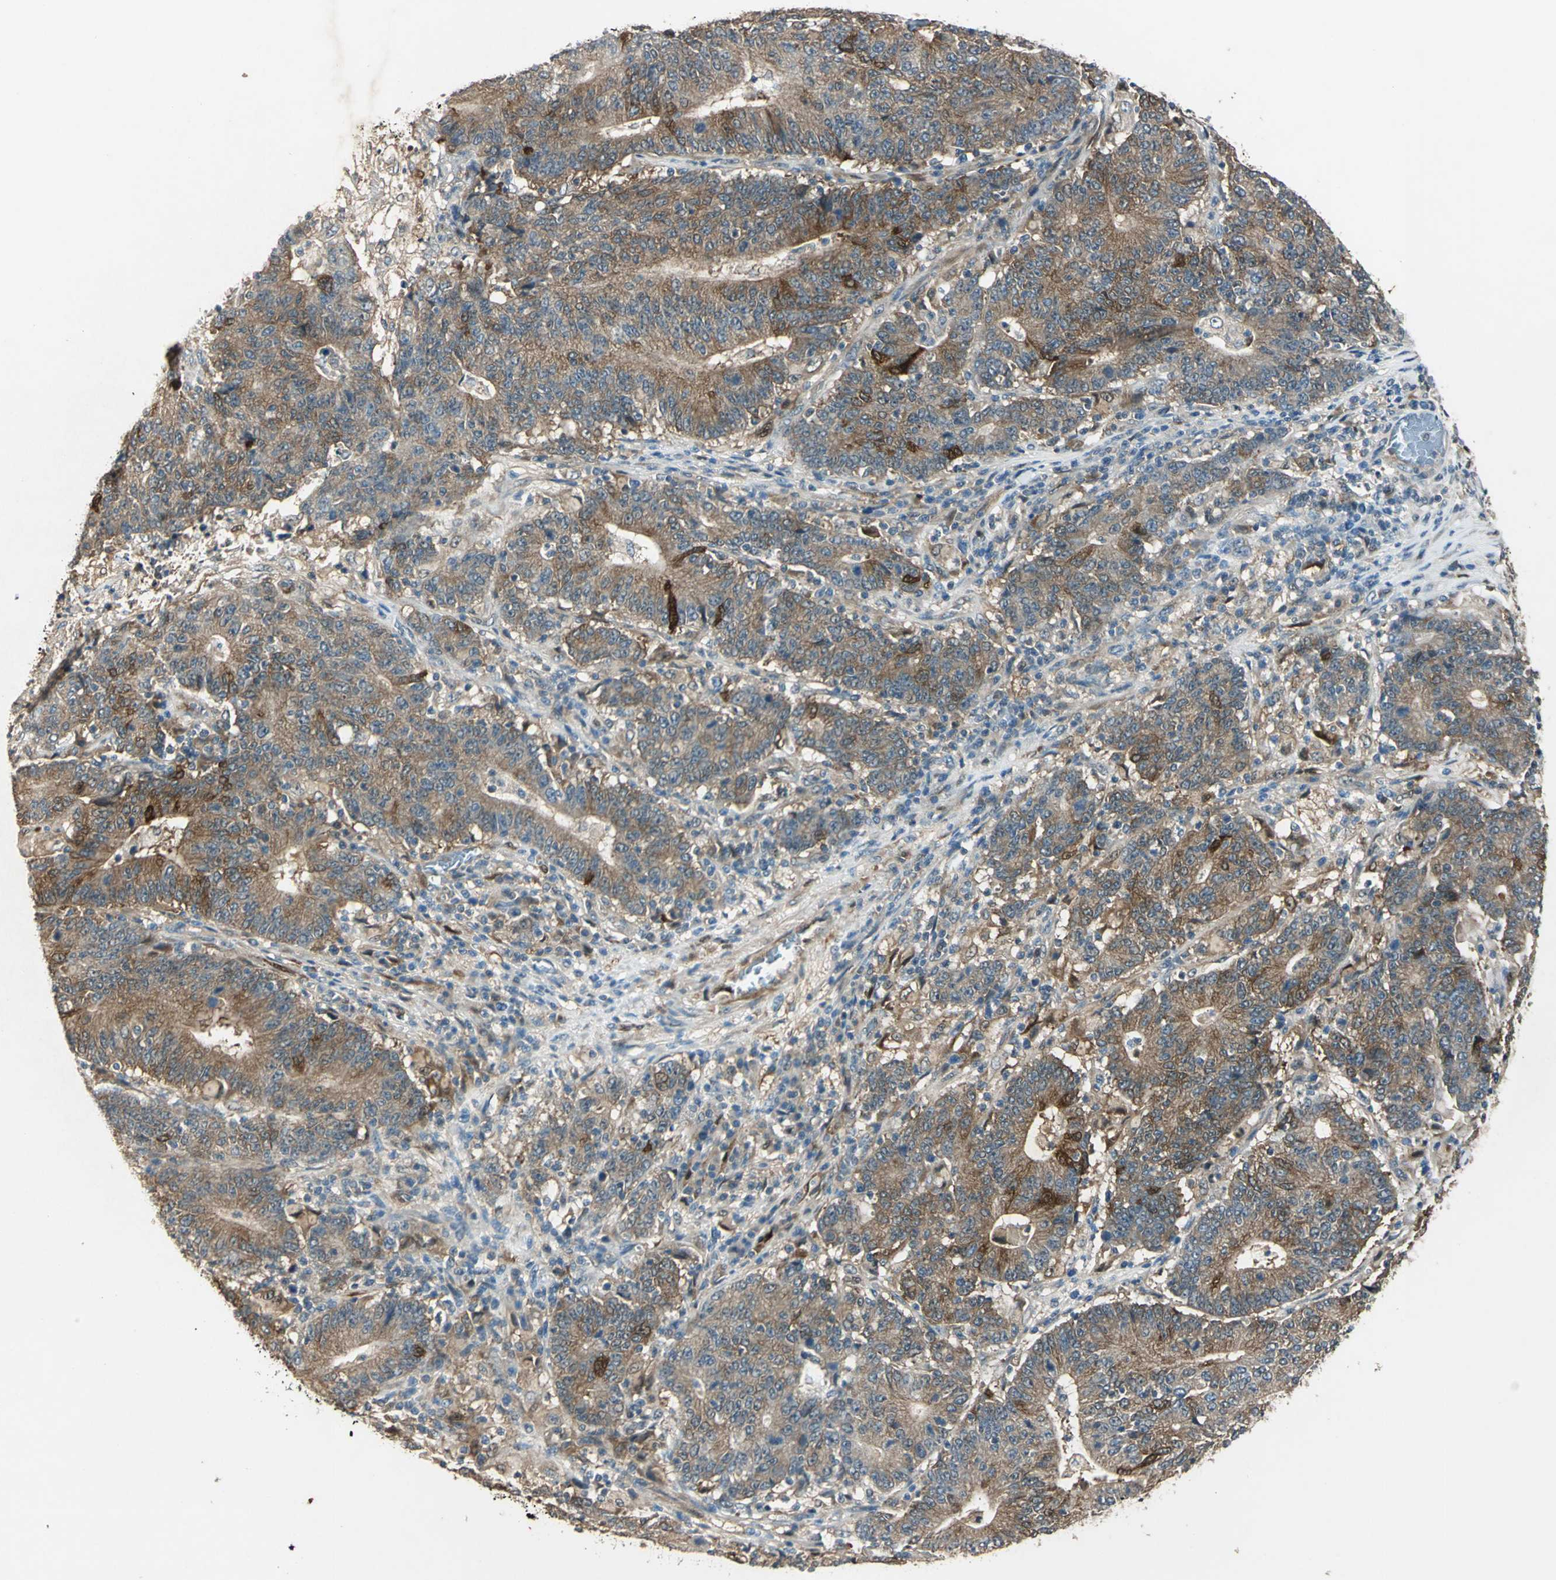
{"staining": {"intensity": "moderate", "quantity": ">75%", "location": "cytoplasmic/membranous"}, "tissue": "colorectal cancer", "cell_type": "Tumor cells", "image_type": "cancer", "snomed": [{"axis": "morphology", "description": "Normal tissue, NOS"}, {"axis": "morphology", "description": "Adenocarcinoma, NOS"}, {"axis": "topography", "description": "Colon"}], "caption": "Colorectal cancer (adenocarcinoma) stained with a protein marker displays moderate staining in tumor cells.", "gene": "RRM2B", "patient": {"sex": "female", "age": 75}}